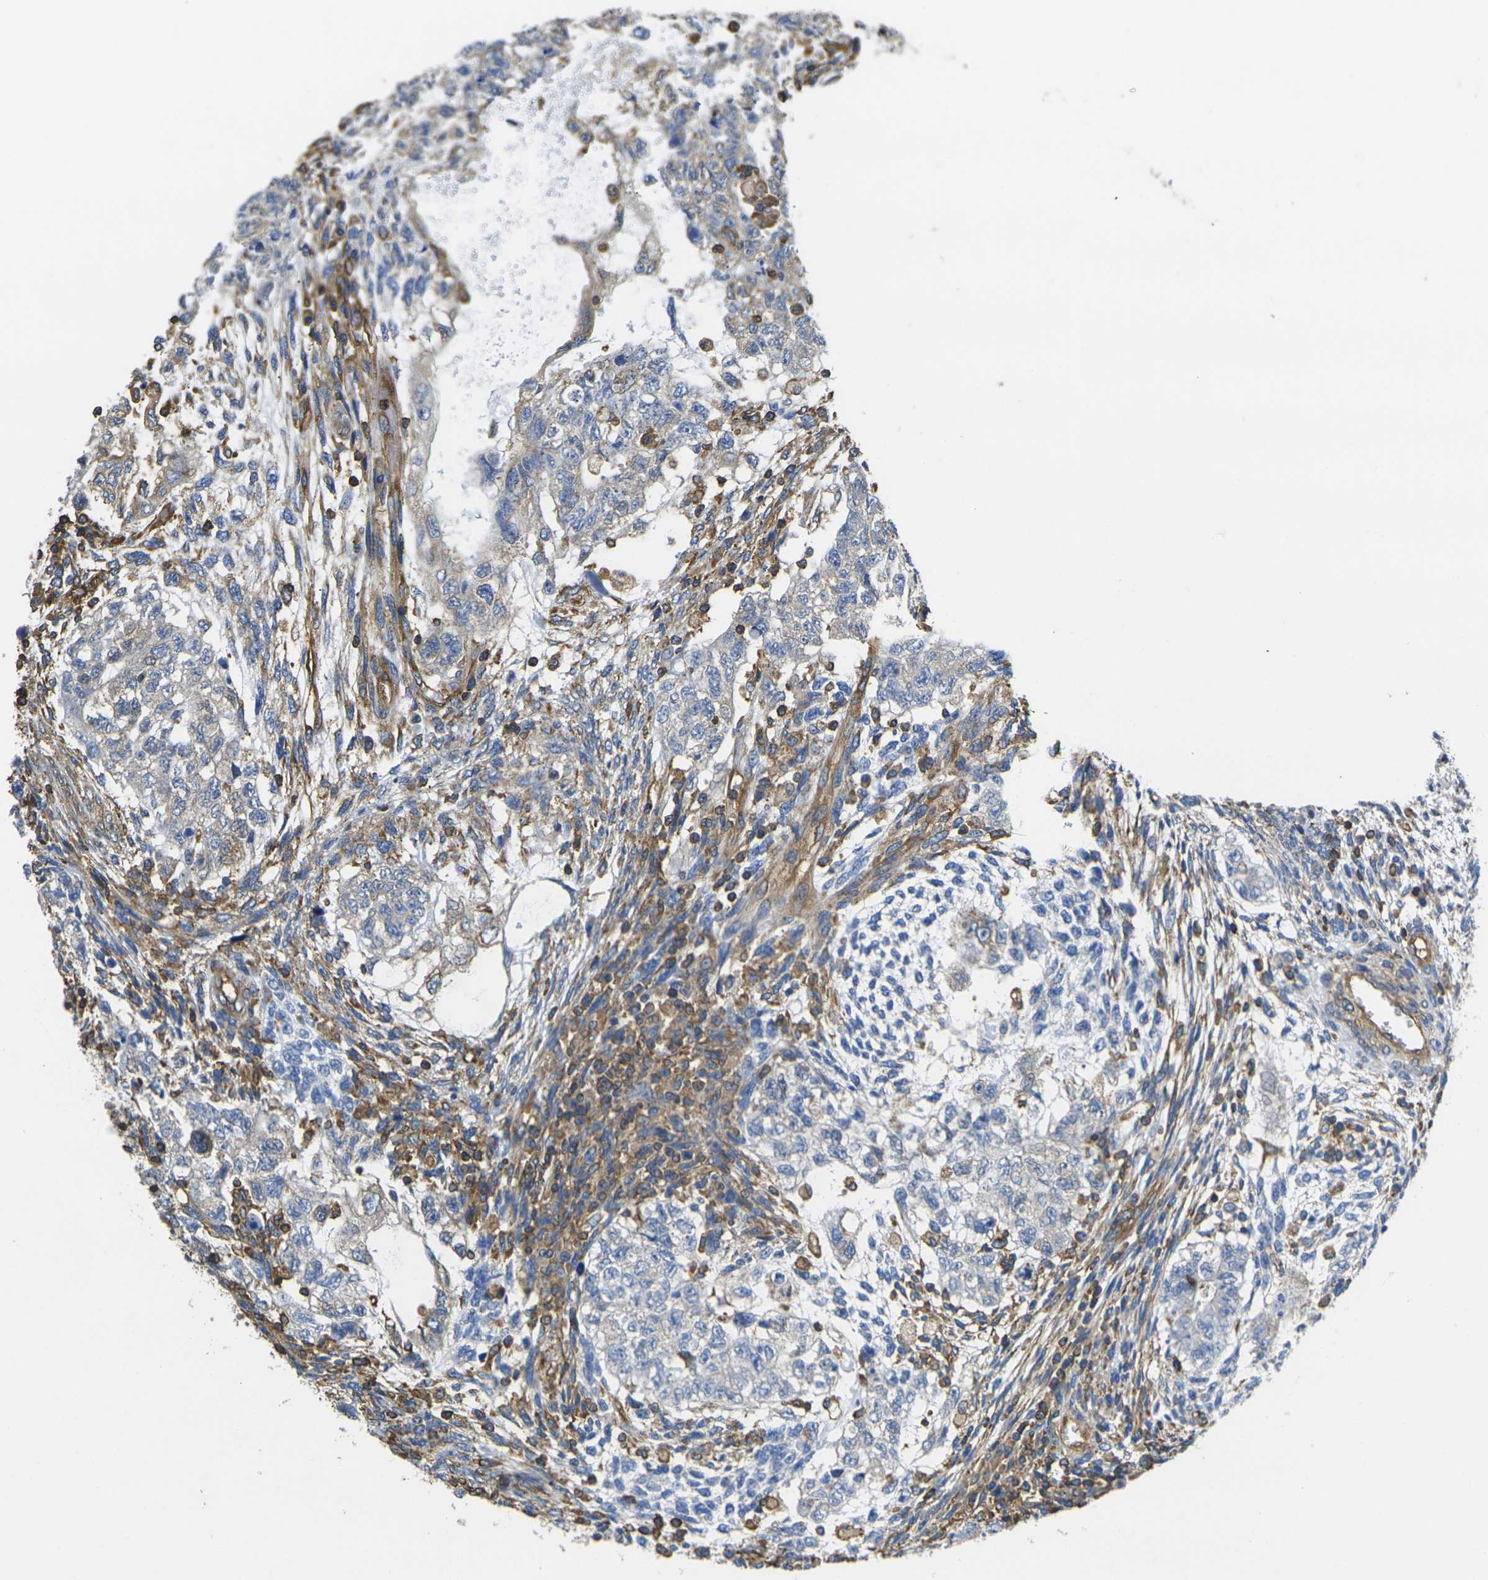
{"staining": {"intensity": "weak", "quantity": "<25%", "location": "cytoplasmic/membranous"}, "tissue": "testis cancer", "cell_type": "Tumor cells", "image_type": "cancer", "snomed": [{"axis": "morphology", "description": "Normal tissue, NOS"}, {"axis": "morphology", "description": "Carcinoma, Embryonal, NOS"}, {"axis": "topography", "description": "Testis"}], "caption": "The histopathology image displays no staining of tumor cells in embryonal carcinoma (testis).", "gene": "FAM110D", "patient": {"sex": "male", "age": 36}}